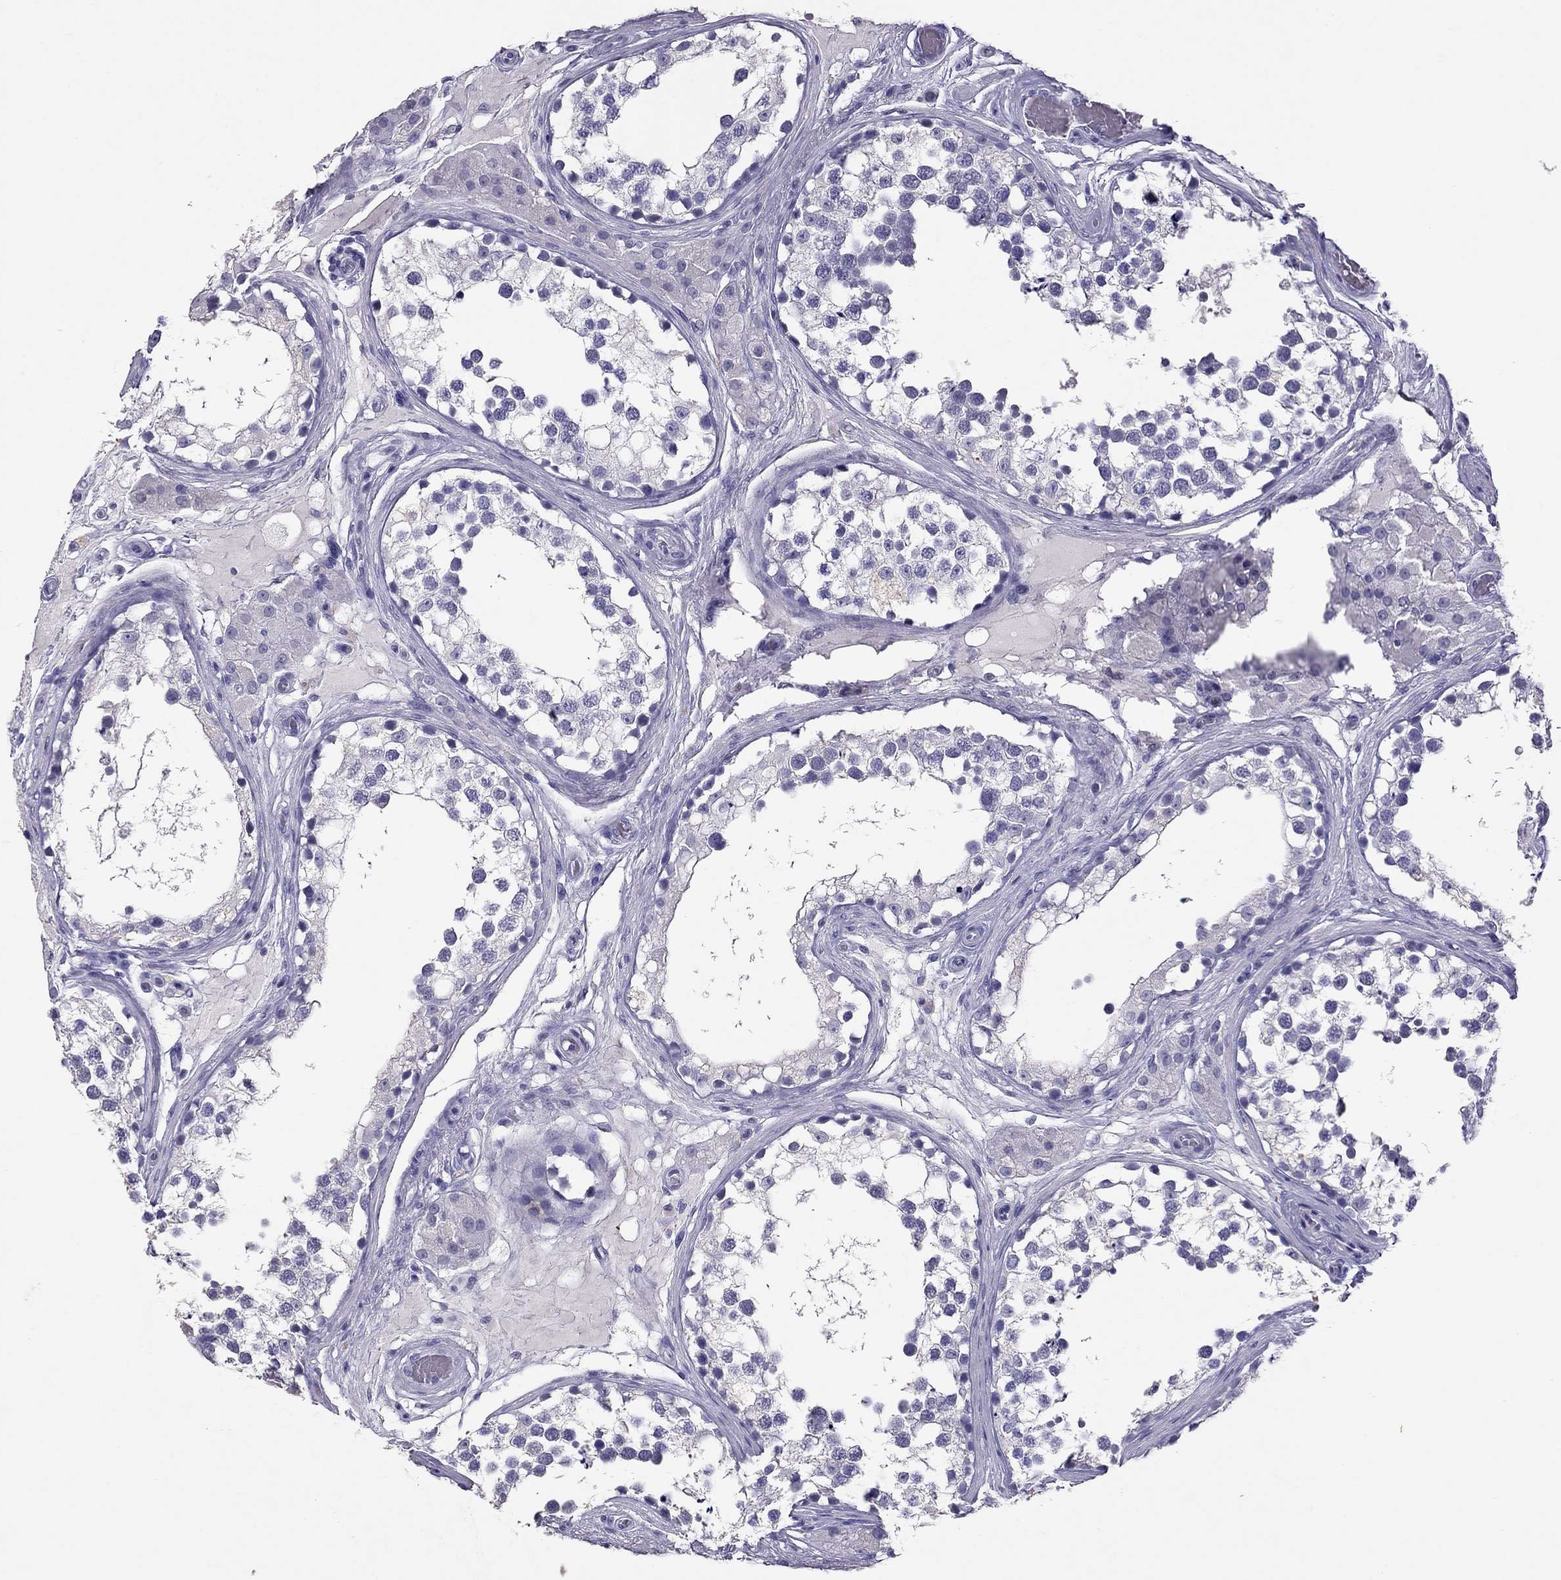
{"staining": {"intensity": "negative", "quantity": "none", "location": "none"}, "tissue": "testis", "cell_type": "Cells in seminiferous ducts", "image_type": "normal", "snomed": [{"axis": "morphology", "description": "Normal tissue, NOS"}, {"axis": "morphology", "description": "Seminoma, NOS"}, {"axis": "topography", "description": "Testis"}], "caption": "This is an IHC image of normal human testis. There is no staining in cells in seminiferous ducts.", "gene": "PSMB11", "patient": {"sex": "male", "age": 65}}